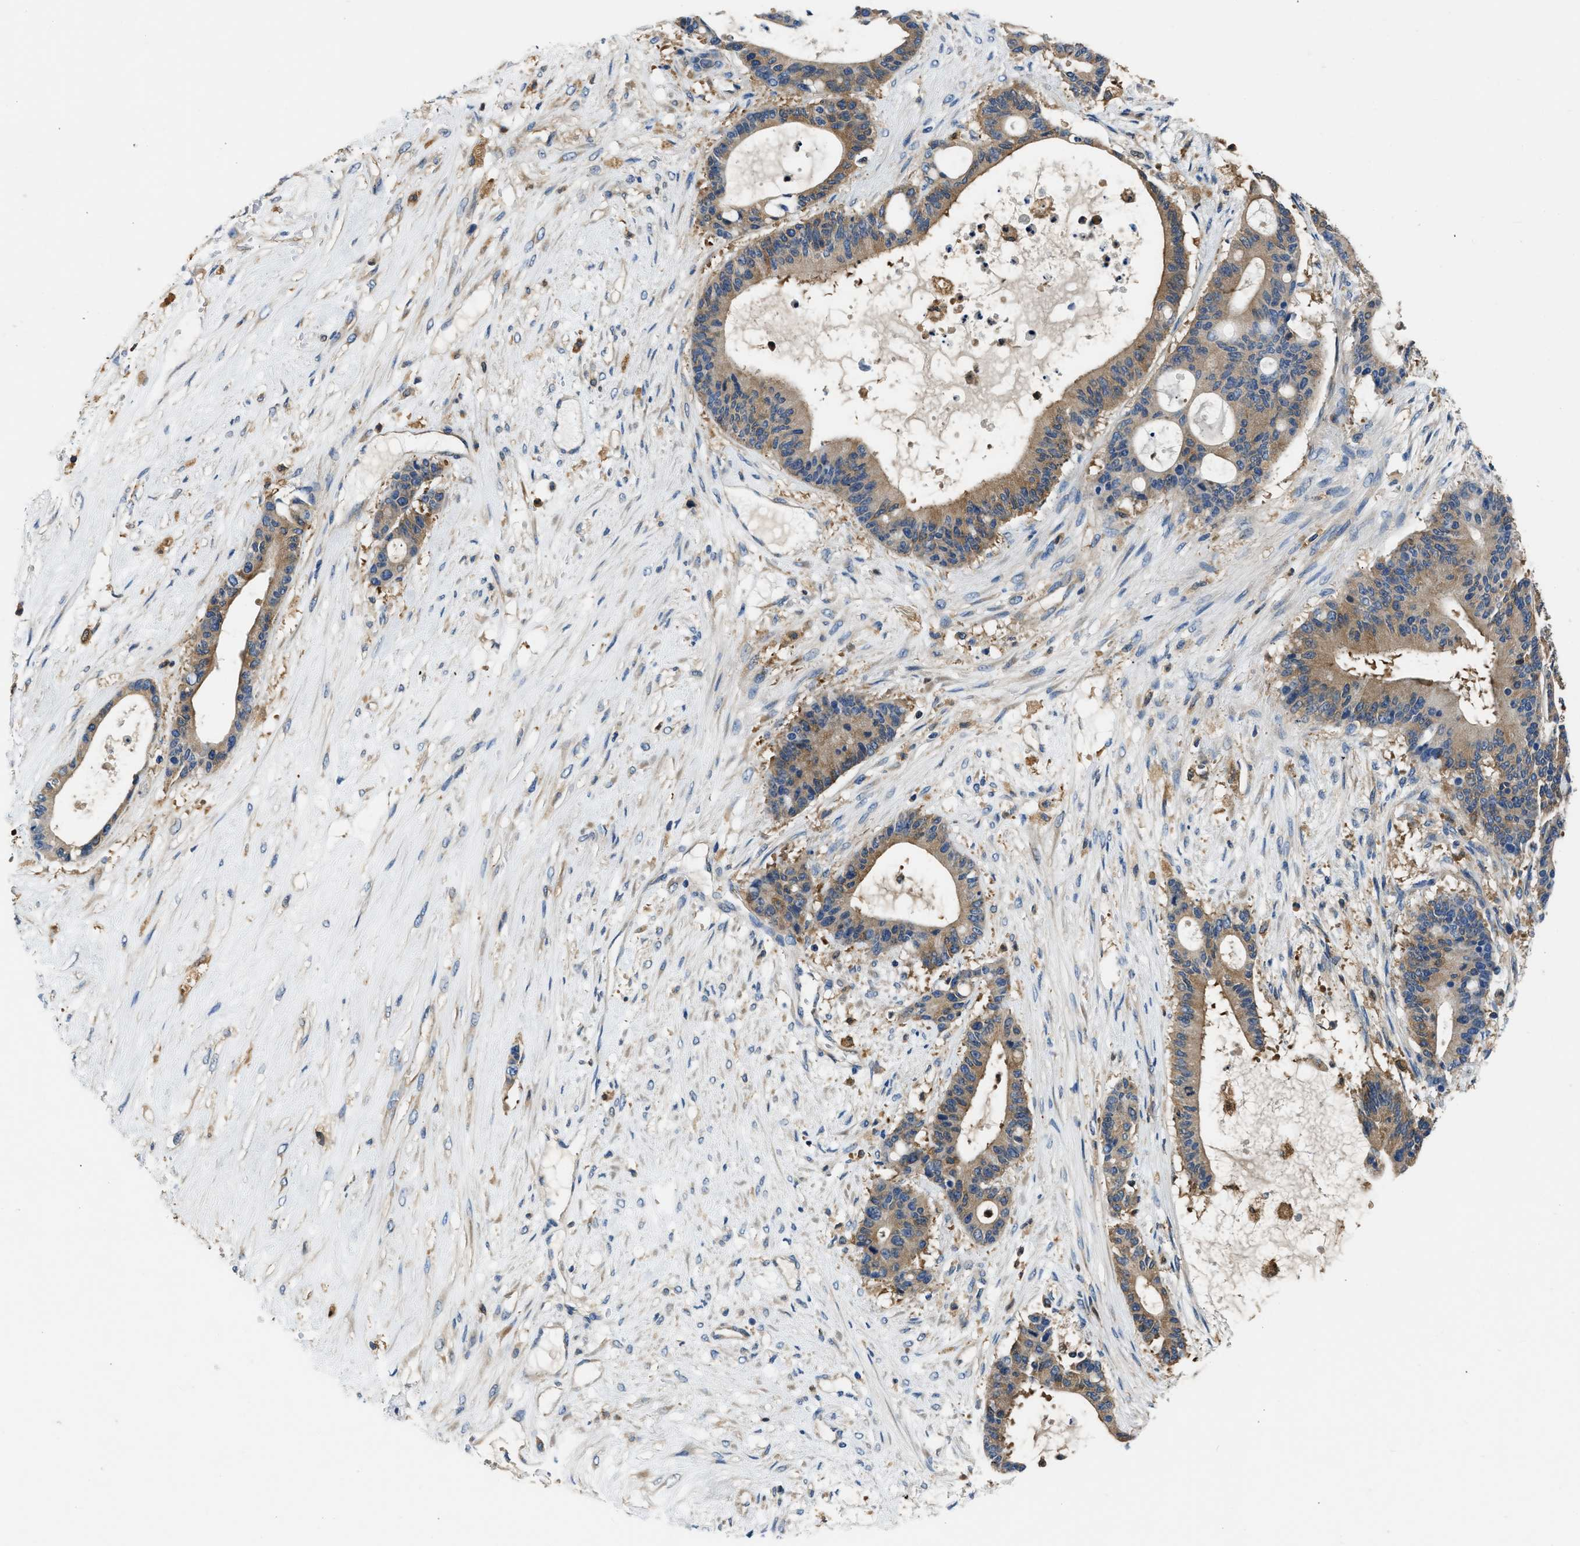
{"staining": {"intensity": "moderate", "quantity": ">75%", "location": "cytoplasmic/membranous"}, "tissue": "liver cancer", "cell_type": "Tumor cells", "image_type": "cancer", "snomed": [{"axis": "morphology", "description": "Cholangiocarcinoma"}, {"axis": "topography", "description": "Liver"}], "caption": "Immunohistochemical staining of liver cholangiocarcinoma displays moderate cytoplasmic/membranous protein positivity in approximately >75% of tumor cells.", "gene": "PKM", "patient": {"sex": "female", "age": 73}}